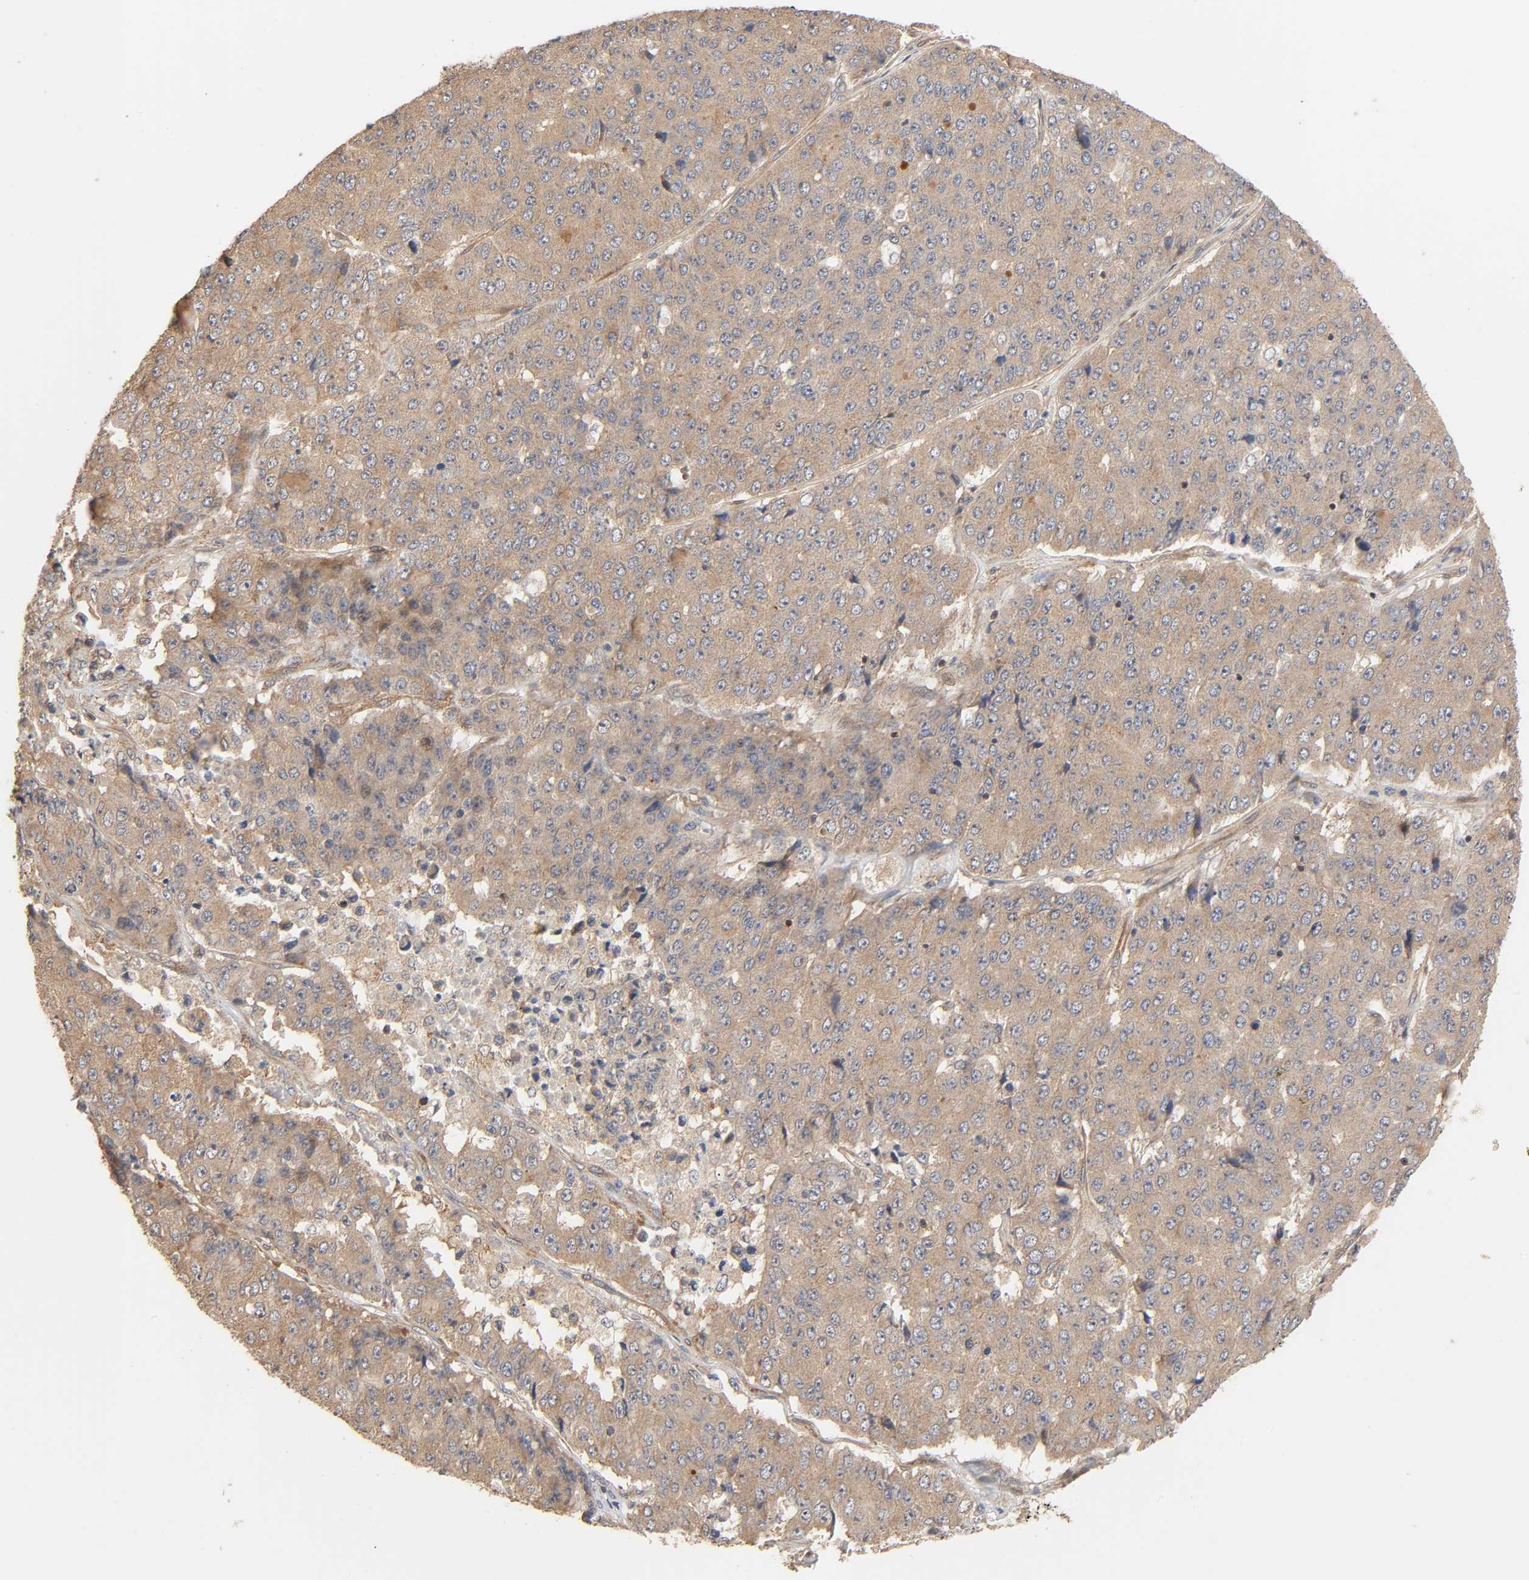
{"staining": {"intensity": "moderate", "quantity": ">75%", "location": "cytoplasmic/membranous"}, "tissue": "pancreatic cancer", "cell_type": "Tumor cells", "image_type": "cancer", "snomed": [{"axis": "morphology", "description": "Adenocarcinoma, NOS"}, {"axis": "topography", "description": "Pancreas"}], "caption": "DAB (3,3'-diaminobenzidine) immunohistochemical staining of pancreatic adenocarcinoma reveals moderate cytoplasmic/membranous protein positivity in about >75% of tumor cells. Using DAB (3,3'-diaminobenzidine) (brown) and hematoxylin (blue) stains, captured at high magnification using brightfield microscopy.", "gene": "NEMF", "patient": {"sex": "male", "age": 50}}